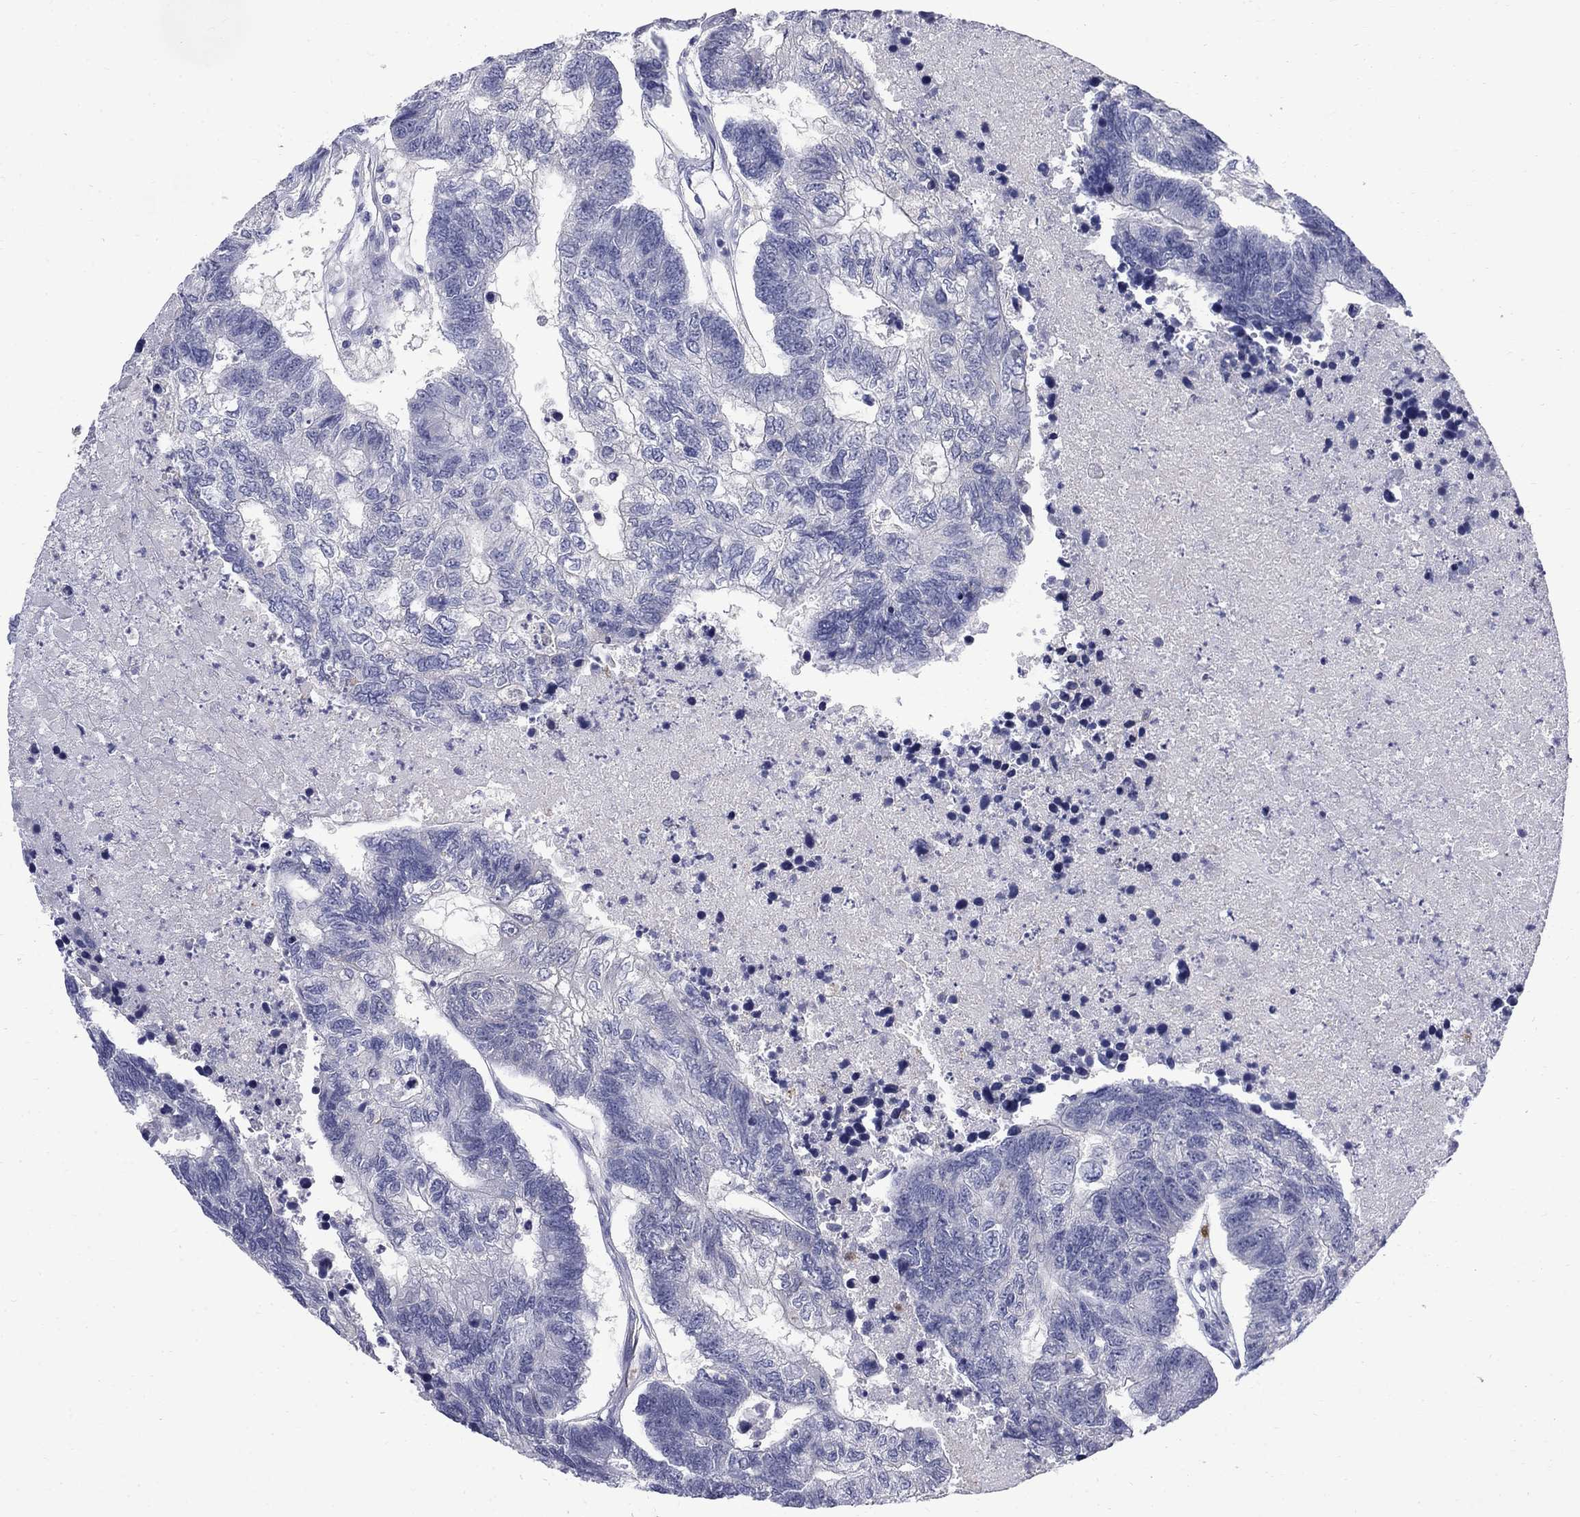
{"staining": {"intensity": "negative", "quantity": "none", "location": "none"}, "tissue": "colorectal cancer", "cell_type": "Tumor cells", "image_type": "cancer", "snomed": [{"axis": "morphology", "description": "Adenocarcinoma, NOS"}, {"axis": "topography", "description": "Colon"}], "caption": "High power microscopy micrograph of an immunohistochemistry (IHC) histopathology image of adenocarcinoma (colorectal), revealing no significant positivity in tumor cells.", "gene": "SERPINB2", "patient": {"sex": "female", "age": 48}}